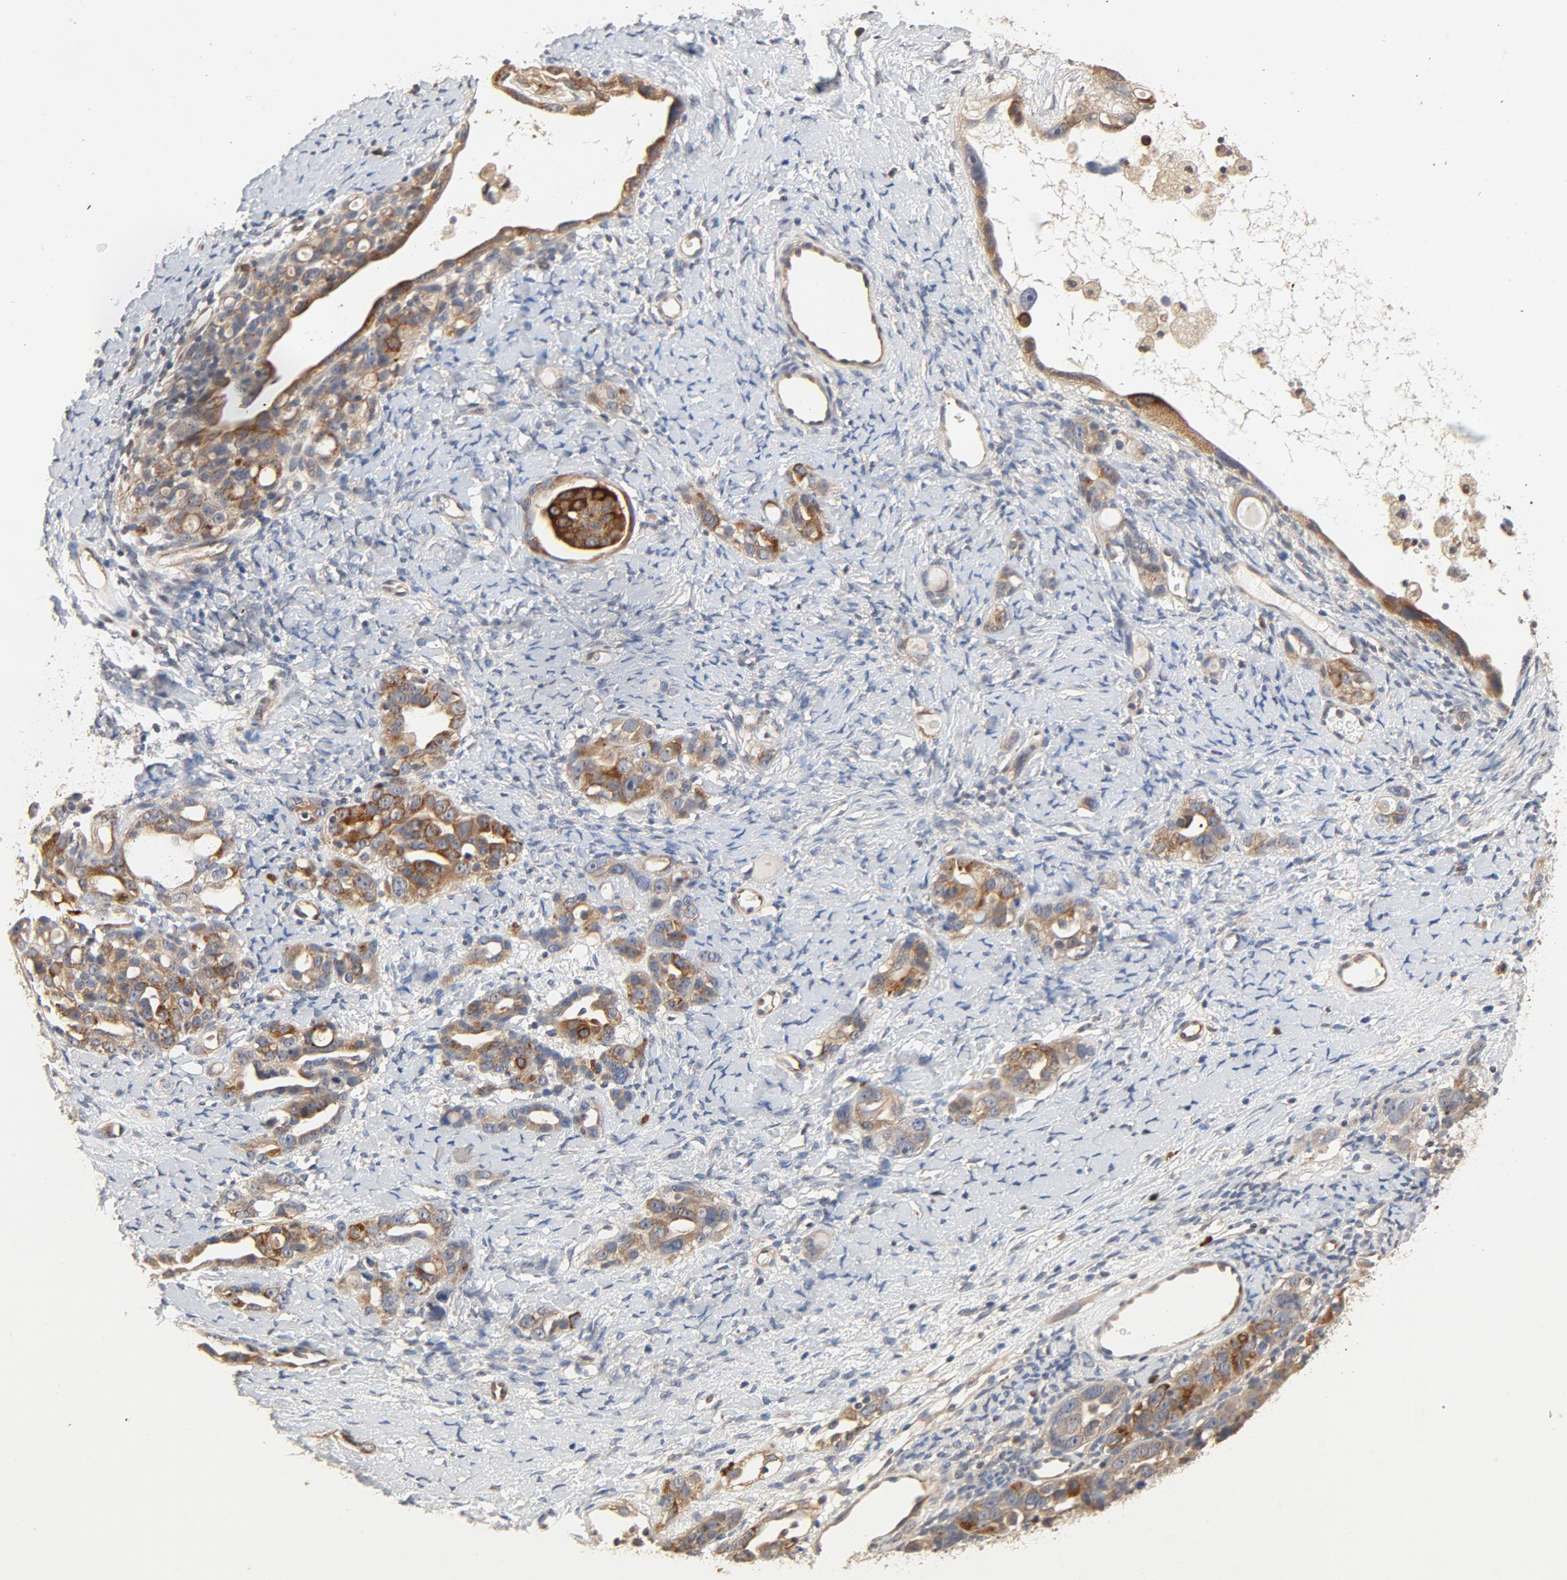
{"staining": {"intensity": "moderate", "quantity": "25%-75%", "location": "cytoplasmic/membranous"}, "tissue": "ovarian cancer", "cell_type": "Tumor cells", "image_type": "cancer", "snomed": [{"axis": "morphology", "description": "Cystadenocarcinoma, serous, NOS"}, {"axis": "topography", "description": "Ovary"}], "caption": "Immunohistochemical staining of serous cystadenocarcinoma (ovarian) exhibits medium levels of moderate cytoplasmic/membranous protein expression in approximately 25%-75% of tumor cells.", "gene": "UBE2J1", "patient": {"sex": "female", "age": 66}}